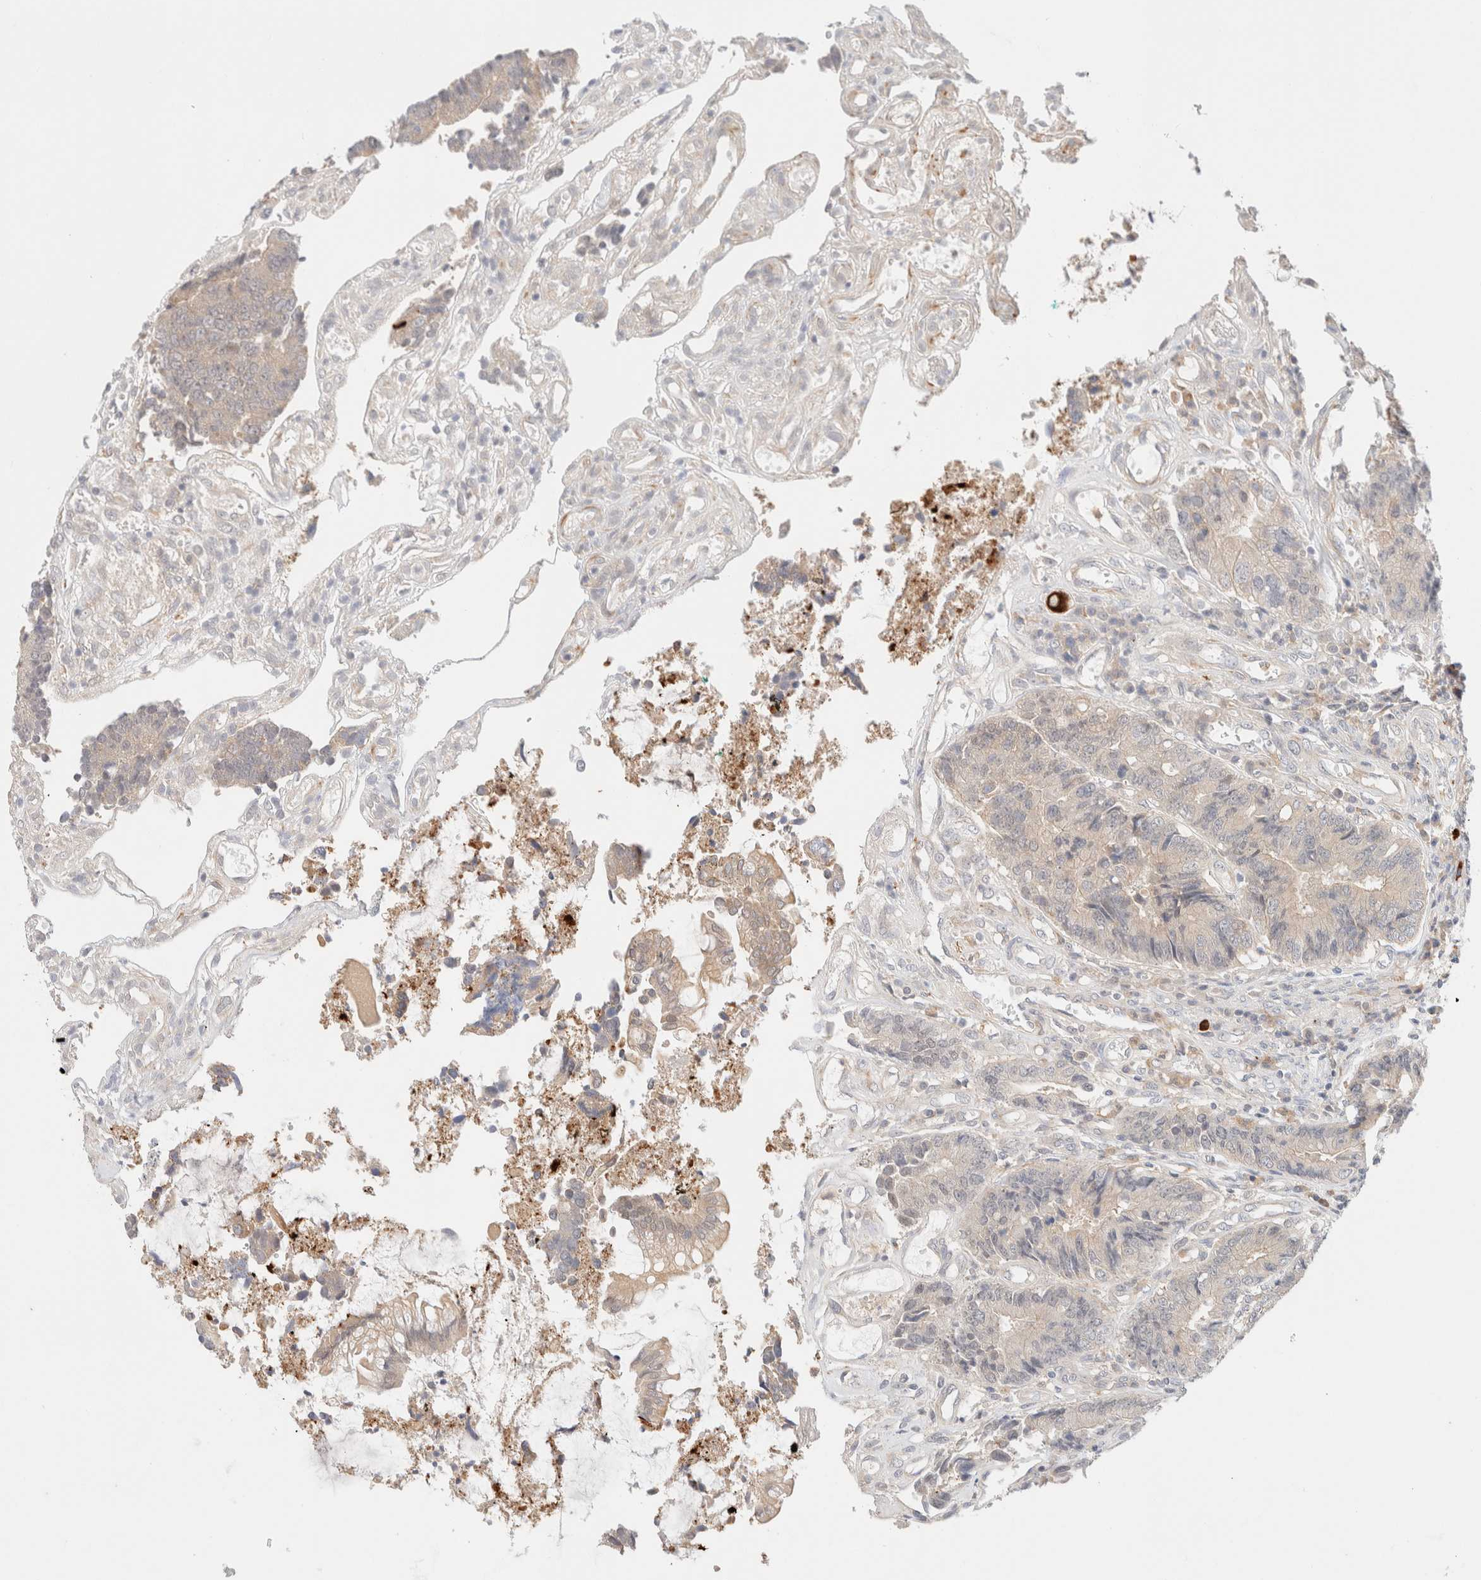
{"staining": {"intensity": "negative", "quantity": "none", "location": "none"}, "tissue": "colorectal cancer", "cell_type": "Tumor cells", "image_type": "cancer", "snomed": [{"axis": "morphology", "description": "Adenocarcinoma, NOS"}, {"axis": "topography", "description": "Rectum"}], "caption": "Immunohistochemical staining of human adenocarcinoma (colorectal) shows no significant staining in tumor cells. (Stains: DAB IHC with hematoxylin counter stain, Microscopy: brightfield microscopy at high magnification).", "gene": "UNC13B", "patient": {"sex": "male", "age": 84}}